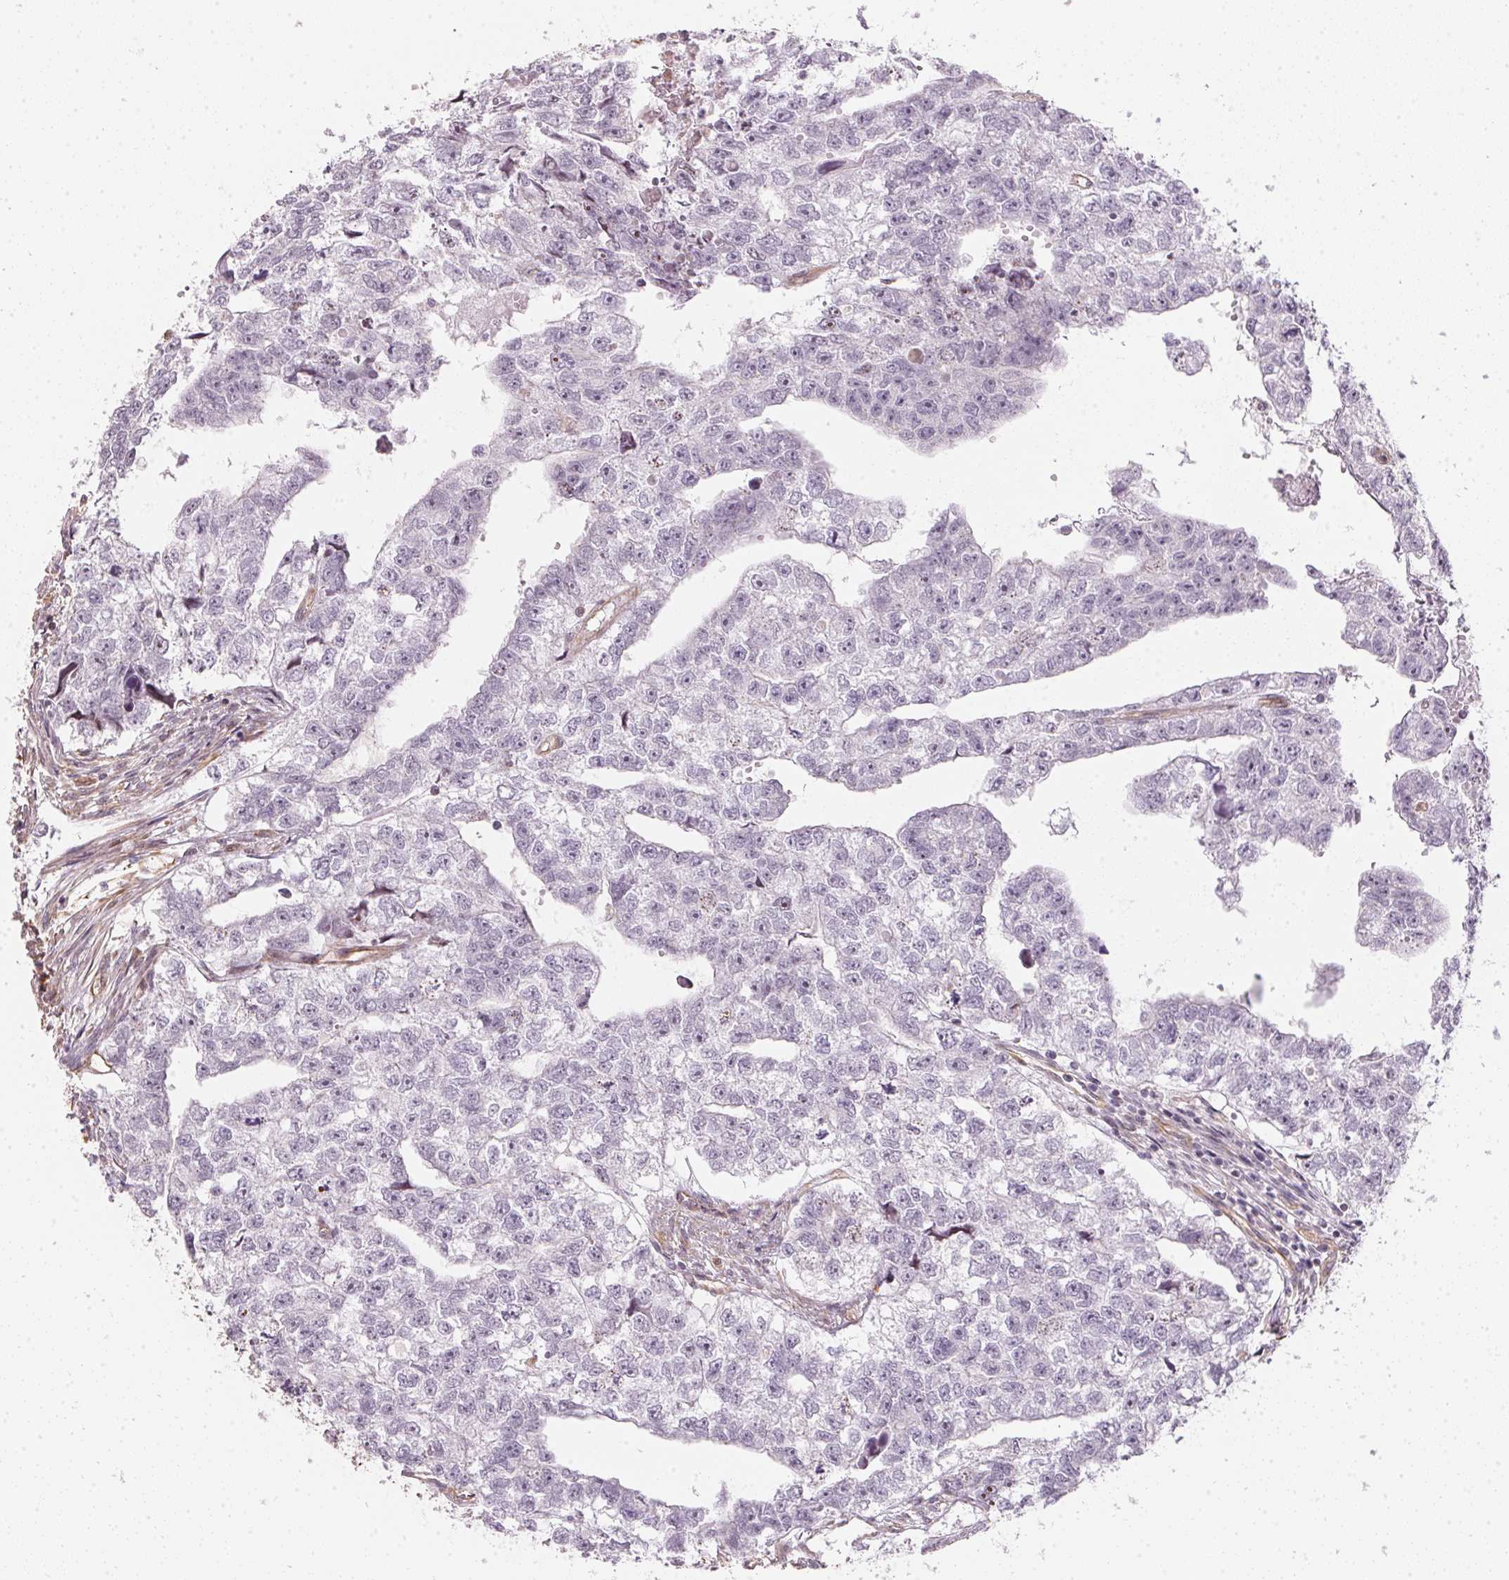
{"staining": {"intensity": "negative", "quantity": "none", "location": "none"}, "tissue": "testis cancer", "cell_type": "Tumor cells", "image_type": "cancer", "snomed": [{"axis": "morphology", "description": "Carcinoma, Embryonal, NOS"}, {"axis": "morphology", "description": "Teratoma, malignant, NOS"}, {"axis": "topography", "description": "Testis"}], "caption": "There is no significant positivity in tumor cells of testis cancer (embryonal carcinoma).", "gene": "FOXR2", "patient": {"sex": "male", "age": 44}}